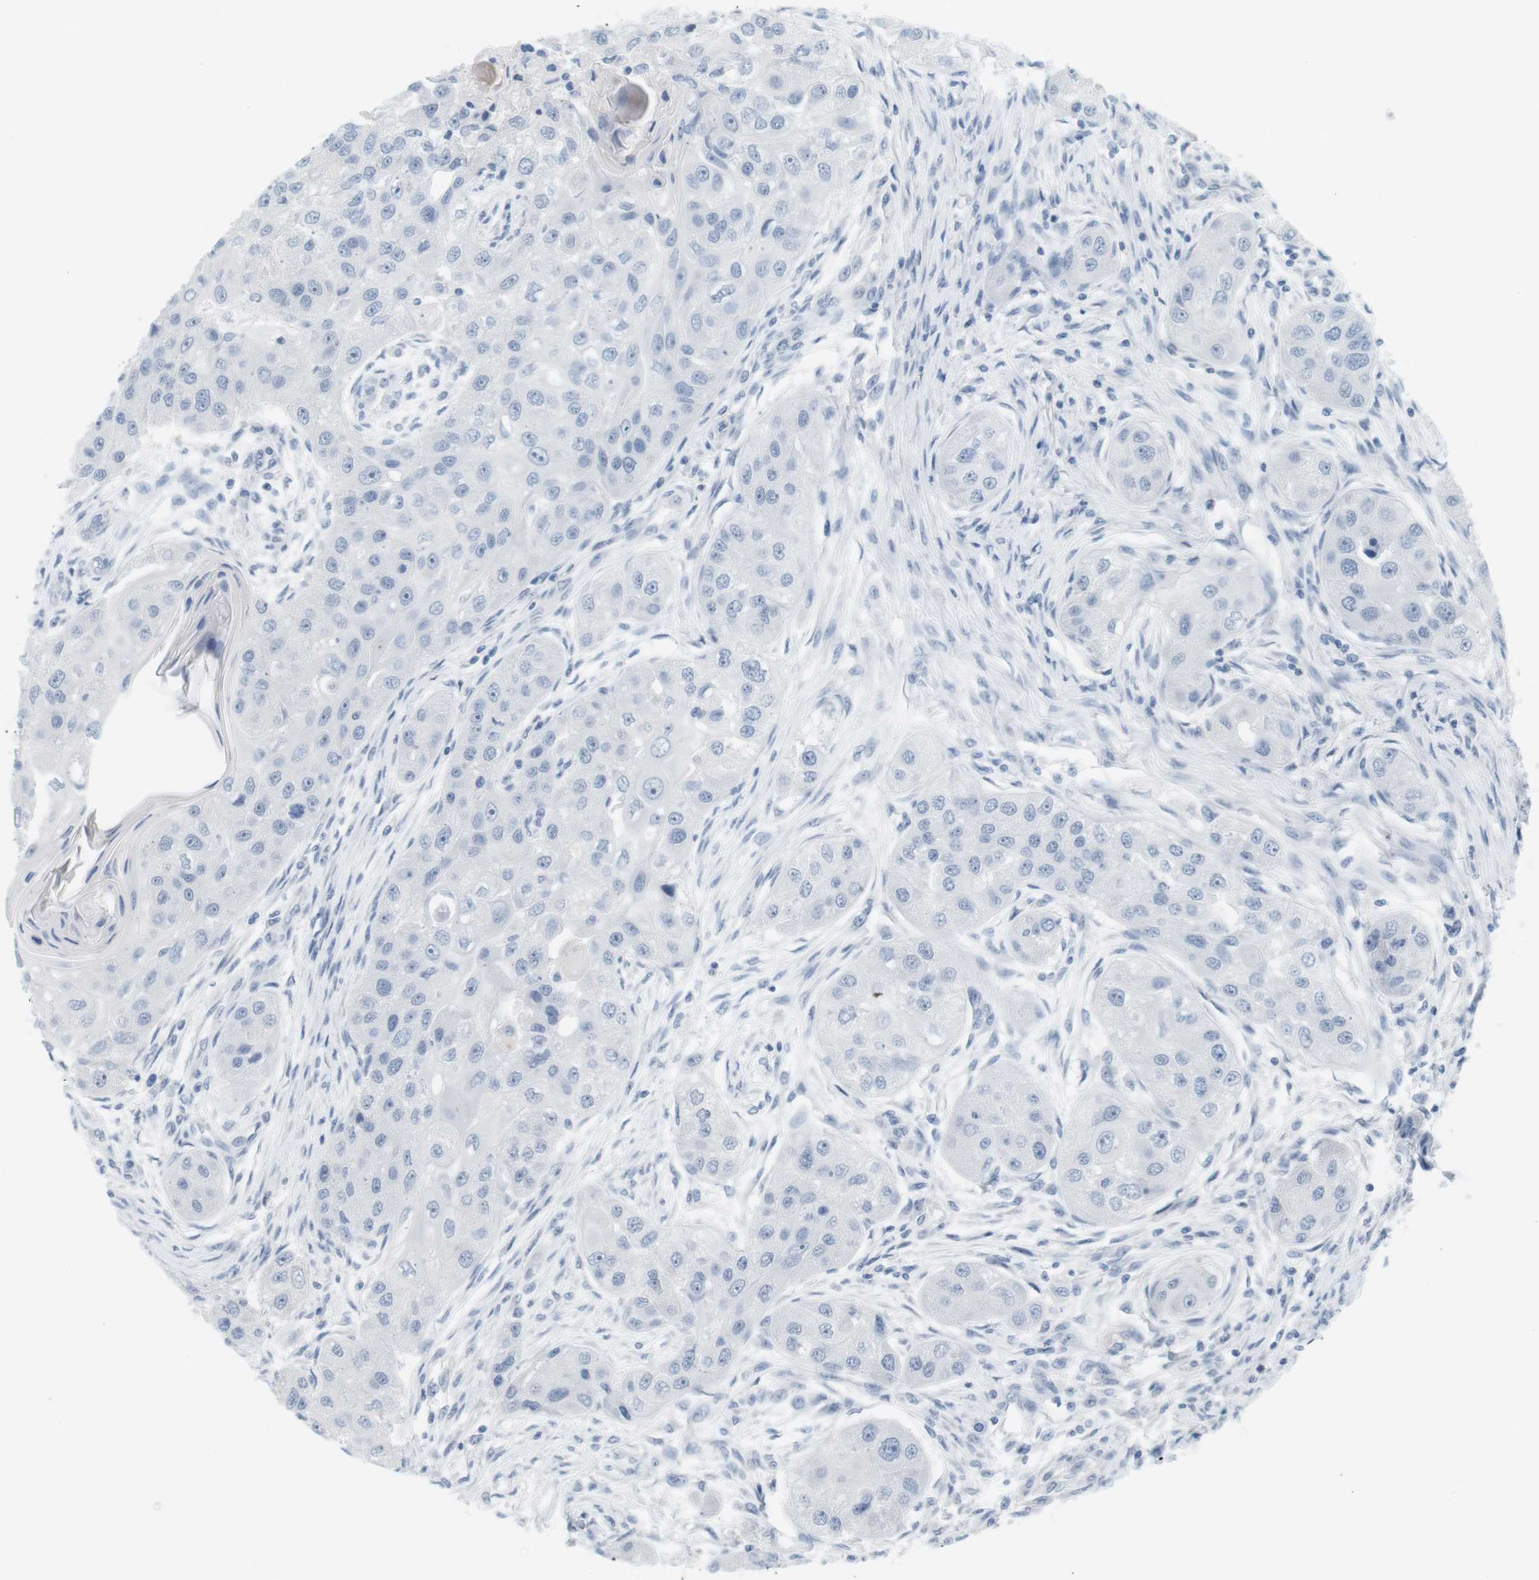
{"staining": {"intensity": "negative", "quantity": "none", "location": "none"}, "tissue": "head and neck cancer", "cell_type": "Tumor cells", "image_type": "cancer", "snomed": [{"axis": "morphology", "description": "Normal tissue, NOS"}, {"axis": "morphology", "description": "Squamous cell carcinoma, NOS"}, {"axis": "topography", "description": "Skeletal muscle"}, {"axis": "topography", "description": "Head-Neck"}], "caption": "This is an immunohistochemistry micrograph of human squamous cell carcinoma (head and neck). There is no positivity in tumor cells.", "gene": "CREB3L2", "patient": {"sex": "male", "age": 51}}